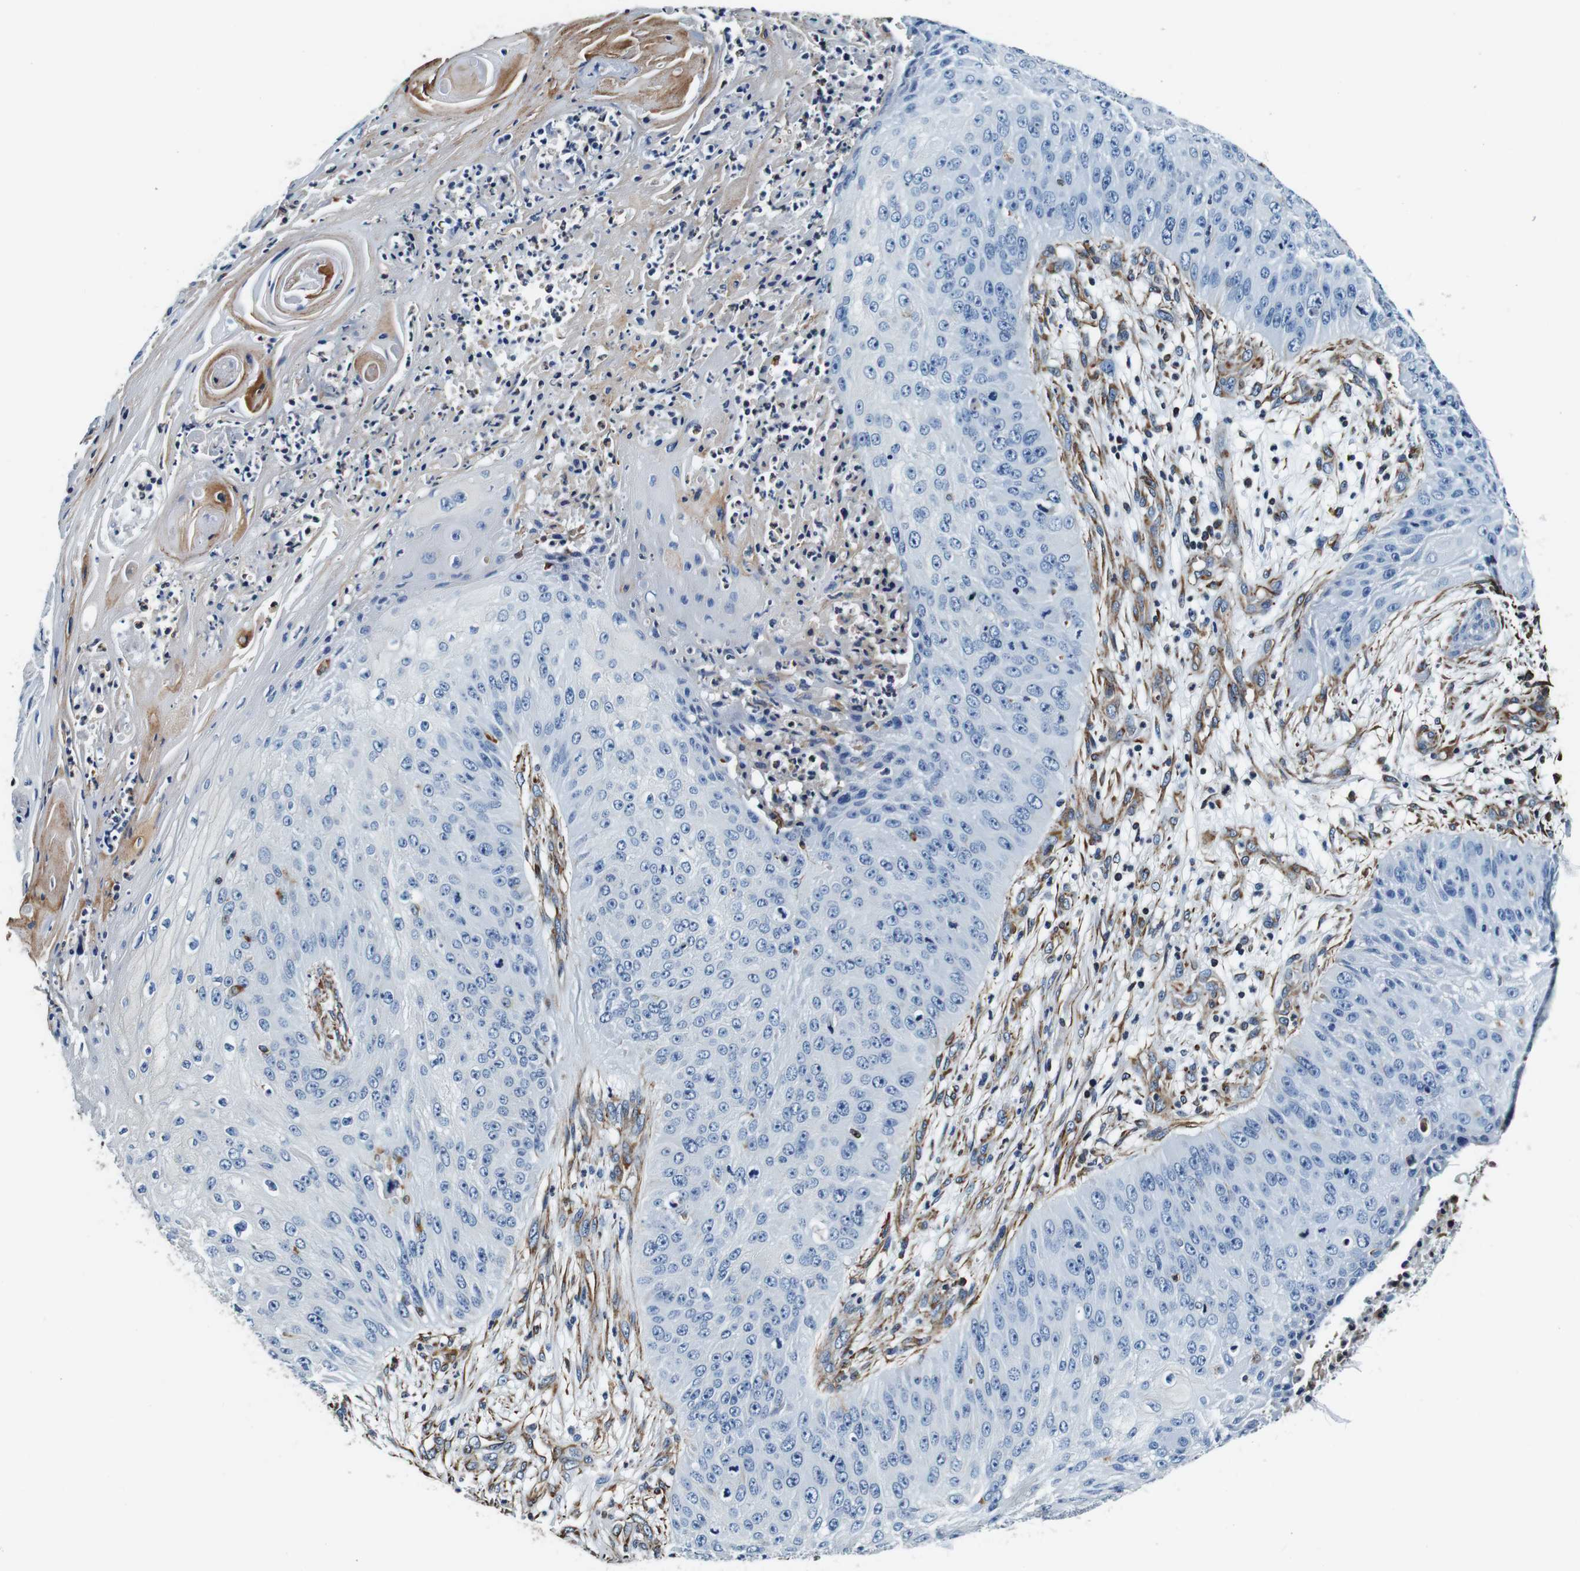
{"staining": {"intensity": "negative", "quantity": "none", "location": "none"}, "tissue": "skin cancer", "cell_type": "Tumor cells", "image_type": "cancer", "snomed": [{"axis": "morphology", "description": "Squamous cell carcinoma, NOS"}, {"axis": "topography", "description": "Skin"}], "caption": "Skin cancer was stained to show a protein in brown. There is no significant positivity in tumor cells.", "gene": "GJE1", "patient": {"sex": "female", "age": 80}}